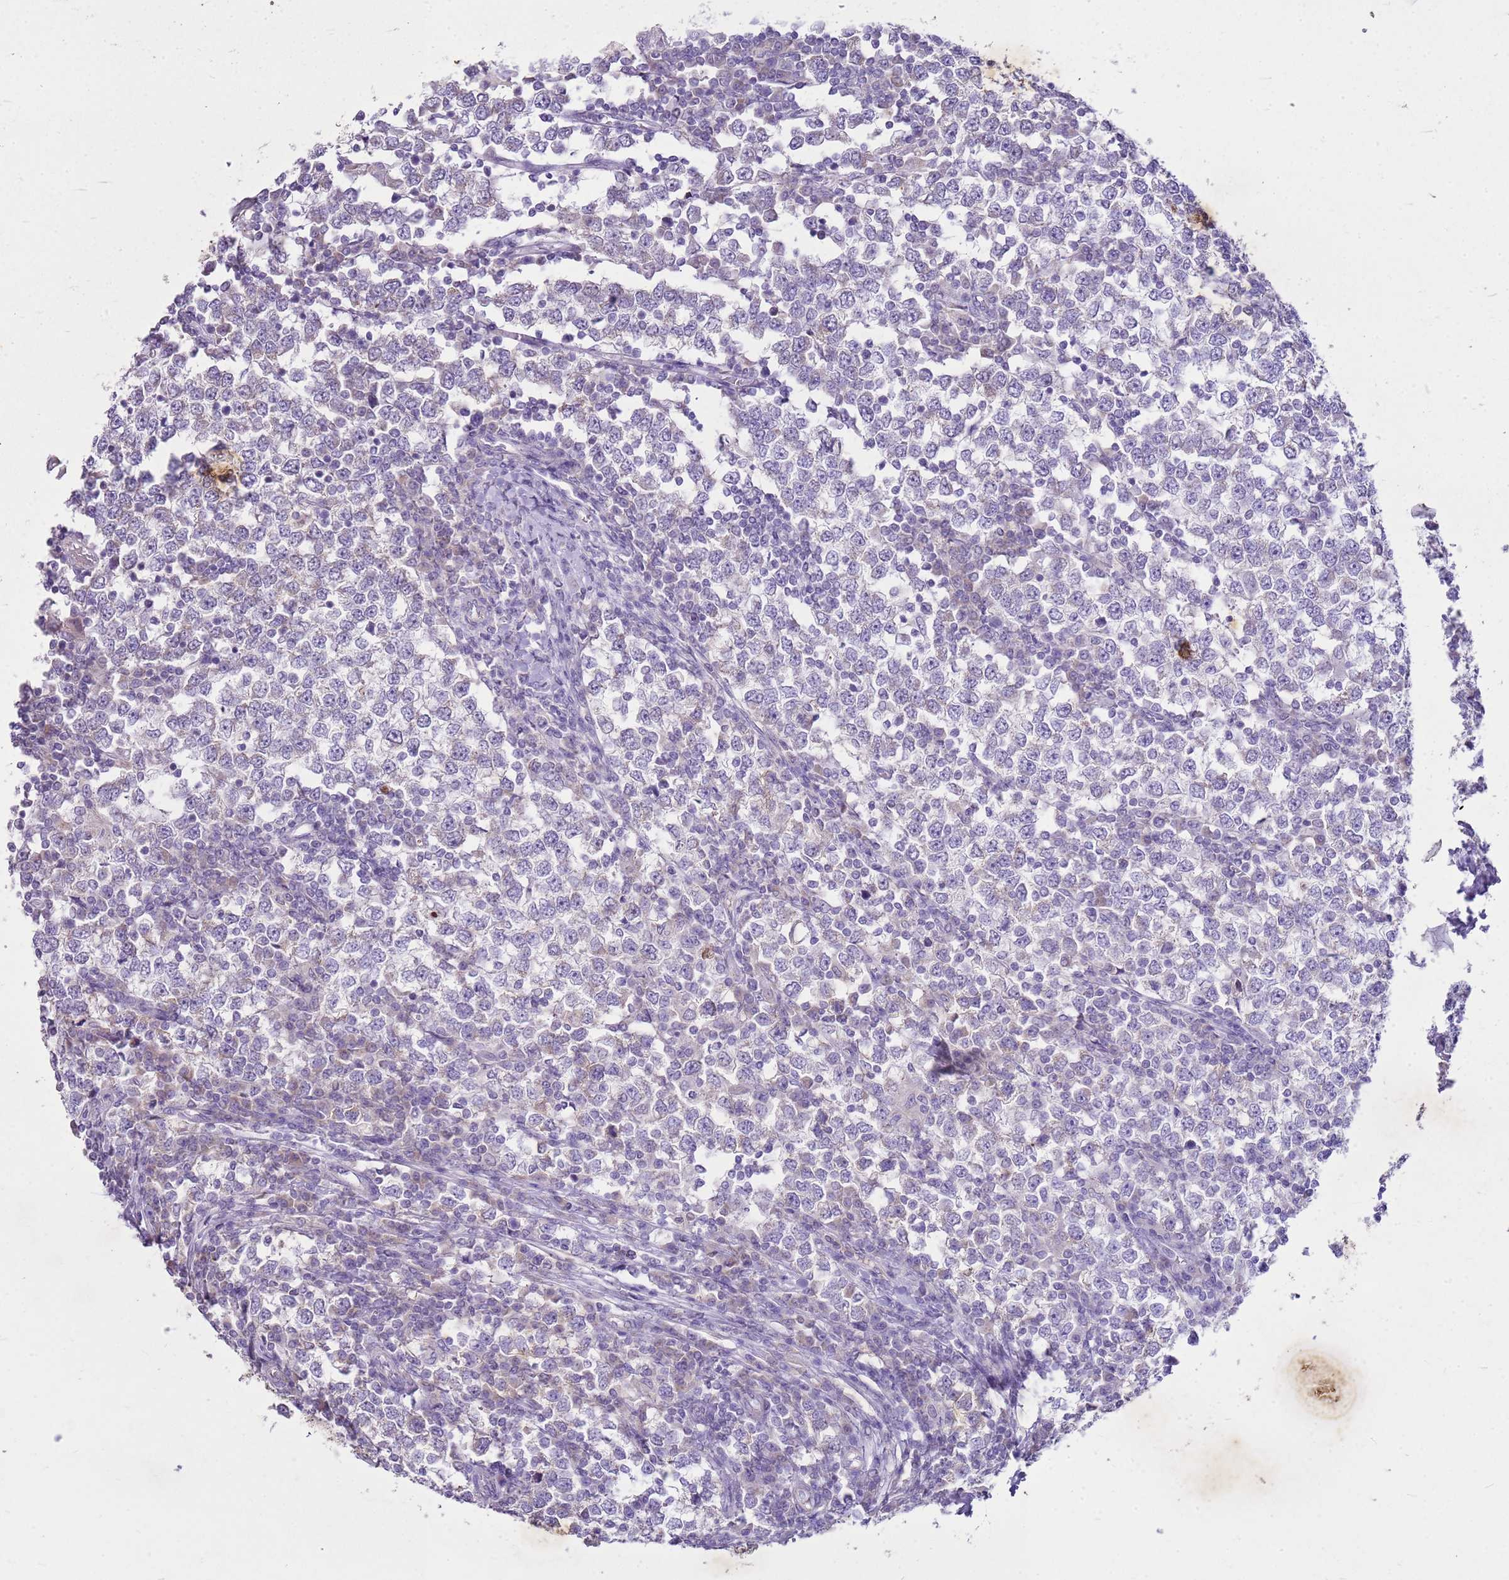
{"staining": {"intensity": "negative", "quantity": "none", "location": "none"}, "tissue": "testis cancer", "cell_type": "Tumor cells", "image_type": "cancer", "snomed": [{"axis": "morphology", "description": "Seminoma, NOS"}, {"axis": "topography", "description": "Testis"}], "caption": "Seminoma (testis) stained for a protein using IHC reveals no positivity tumor cells.", "gene": "FABP2", "patient": {"sex": "male", "age": 65}}